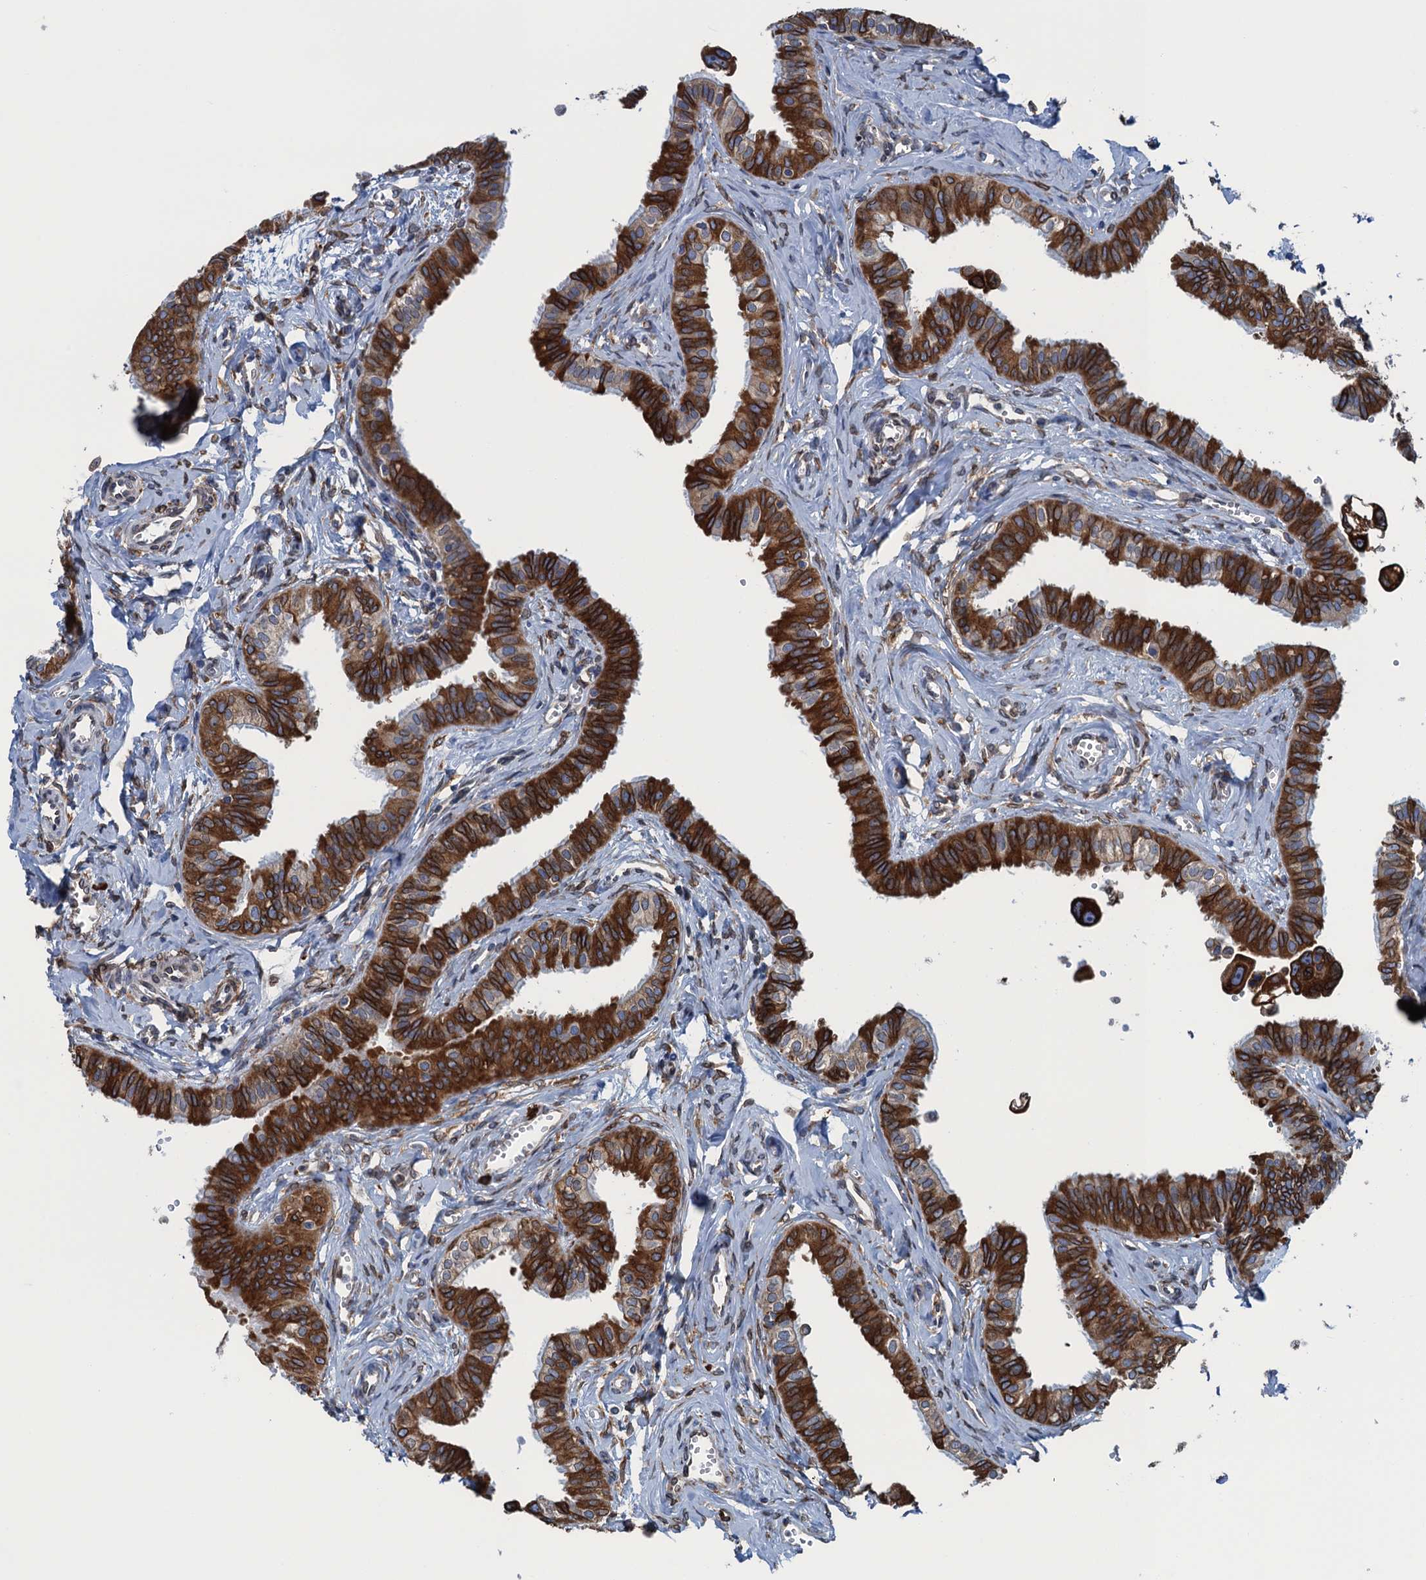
{"staining": {"intensity": "strong", "quantity": ">75%", "location": "cytoplasmic/membranous"}, "tissue": "fallopian tube", "cell_type": "Glandular cells", "image_type": "normal", "snomed": [{"axis": "morphology", "description": "Normal tissue, NOS"}, {"axis": "morphology", "description": "Carcinoma, NOS"}, {"axis": "topography", "description": "Fallopian tube"}, {"axis": "topography", "description": "Ovary"}], "caption": "Immunohistochemistry photomicrograph of normal human fallopian tube stained for a protein (brown), which demonstrates high levels of strong cytoplasmic/membranous expression in about >75% of glandular cells.", "gene": "TMEM205", "patient": {"sex": "female", "age": 59}}